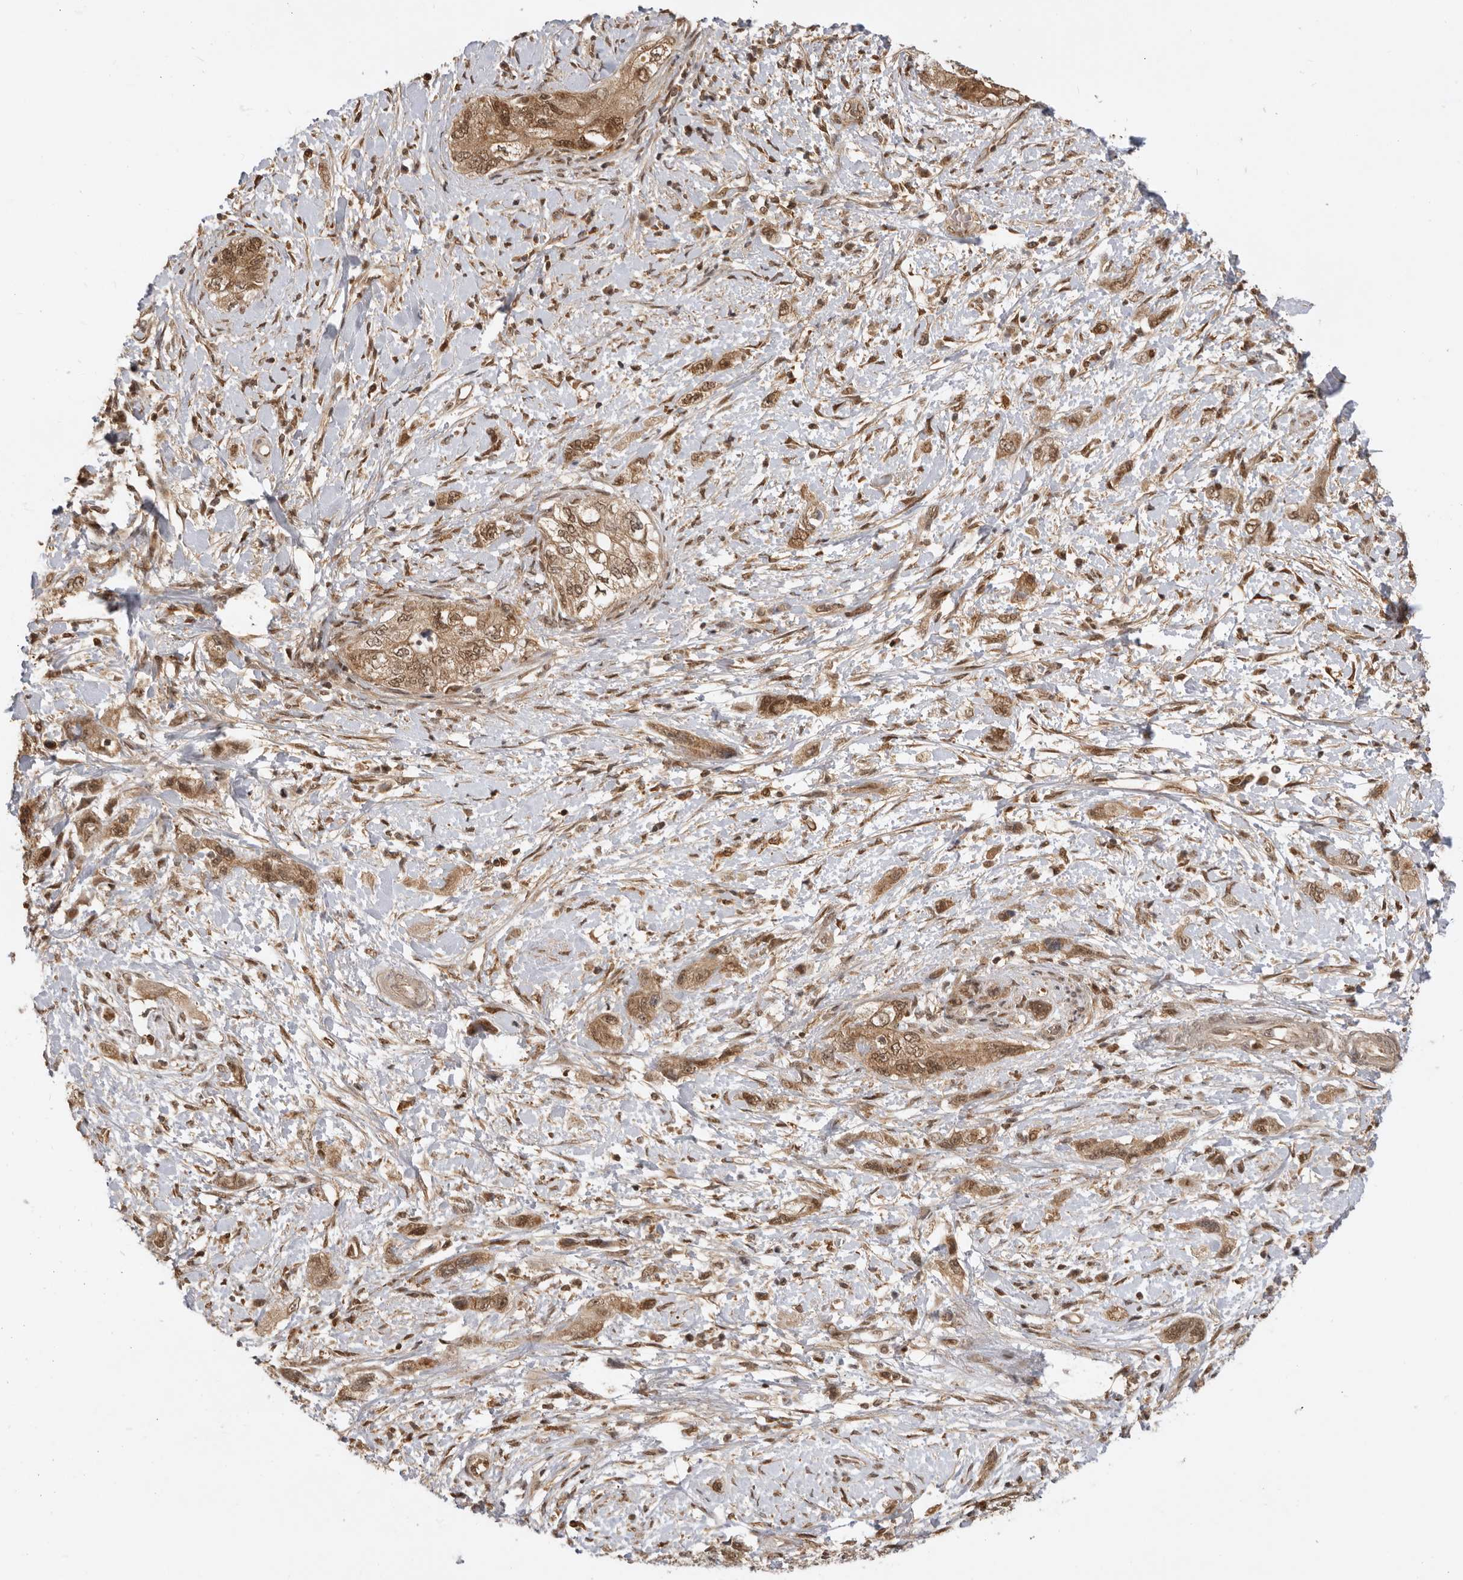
{"staining": {"intensity": "moderate", "quantity": ">75%", "location": "cytoplasmic/membranous,nuclear"}, "tissue": "pancreatic cancer", "cell_type": "Tumor cells", "image_type": "cancer", "snomed": [{"axis": "morphology", "description": "Adenocarcinoma, NOS"}, {"axis": "topography", "description": "Pancreas"}], "caption": "This image shows immunohistochemistry staining of pancreatic adenocarcinoma, with medium moderate cytoplasmic/membranous and nuclear positivity in approximately >75% of tumor cells.", "gene": "ADPRS", "patient": {"sex": "female", "age": 73}}